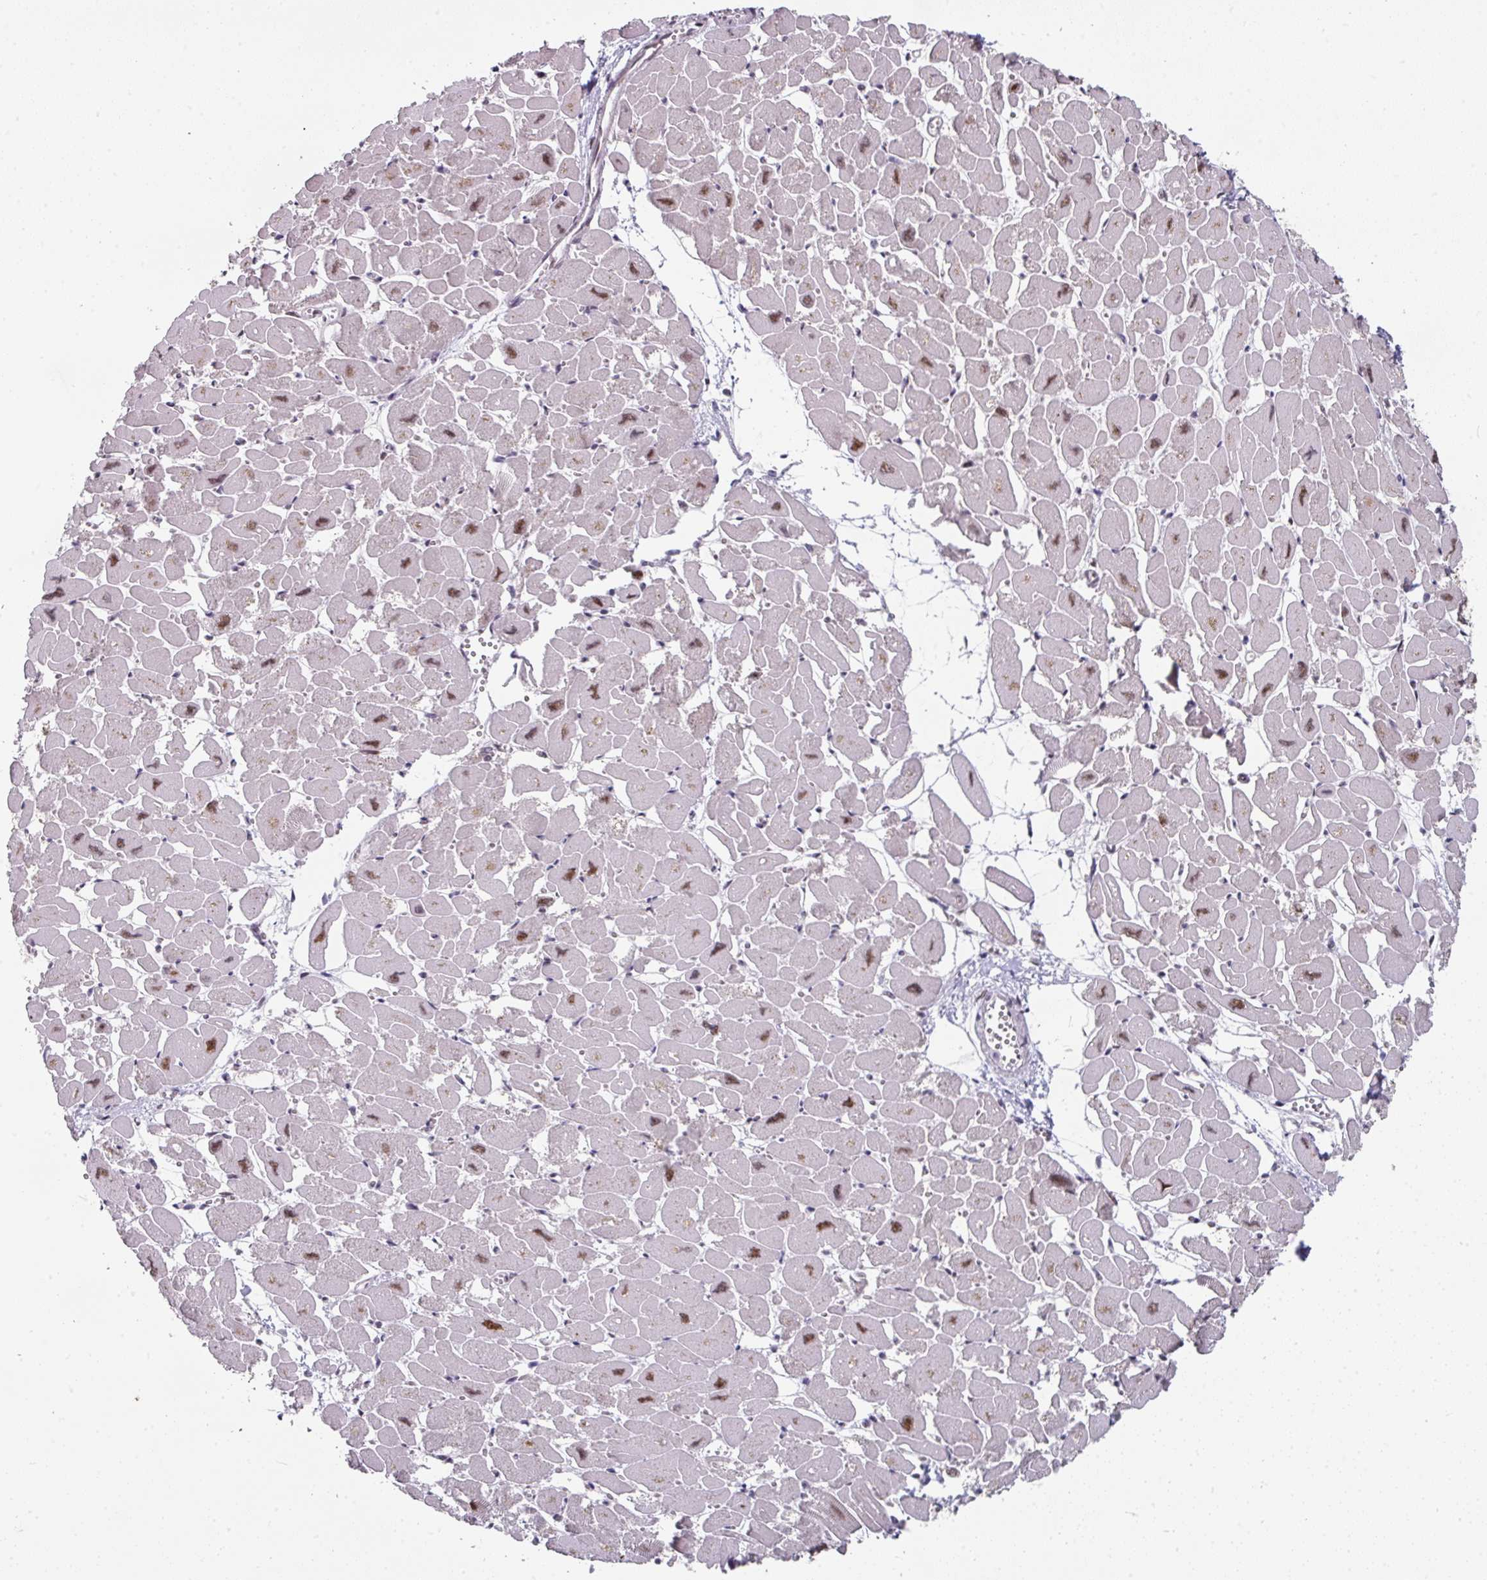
{"staining": {"intensity": "moderate", "quantity": ">75%", "location": "nuclear"}, "tissue": "heart muscle", "cell_type": "Cardiomyocytes", "image_type": "normal", "snomed": [{"axis": "morphology", "description": "Normal tissue, NOS"}, {"axis": "topography", "description": "Heart"}], "caption": "Heart muscle stained with immunohistochemistry (IHC) exhibits moderate nuclear positivity in about >75% of cardiomyocytes.", "gene": "ENSG00000283782", "patient": {"sex": "male", "age": 54}}